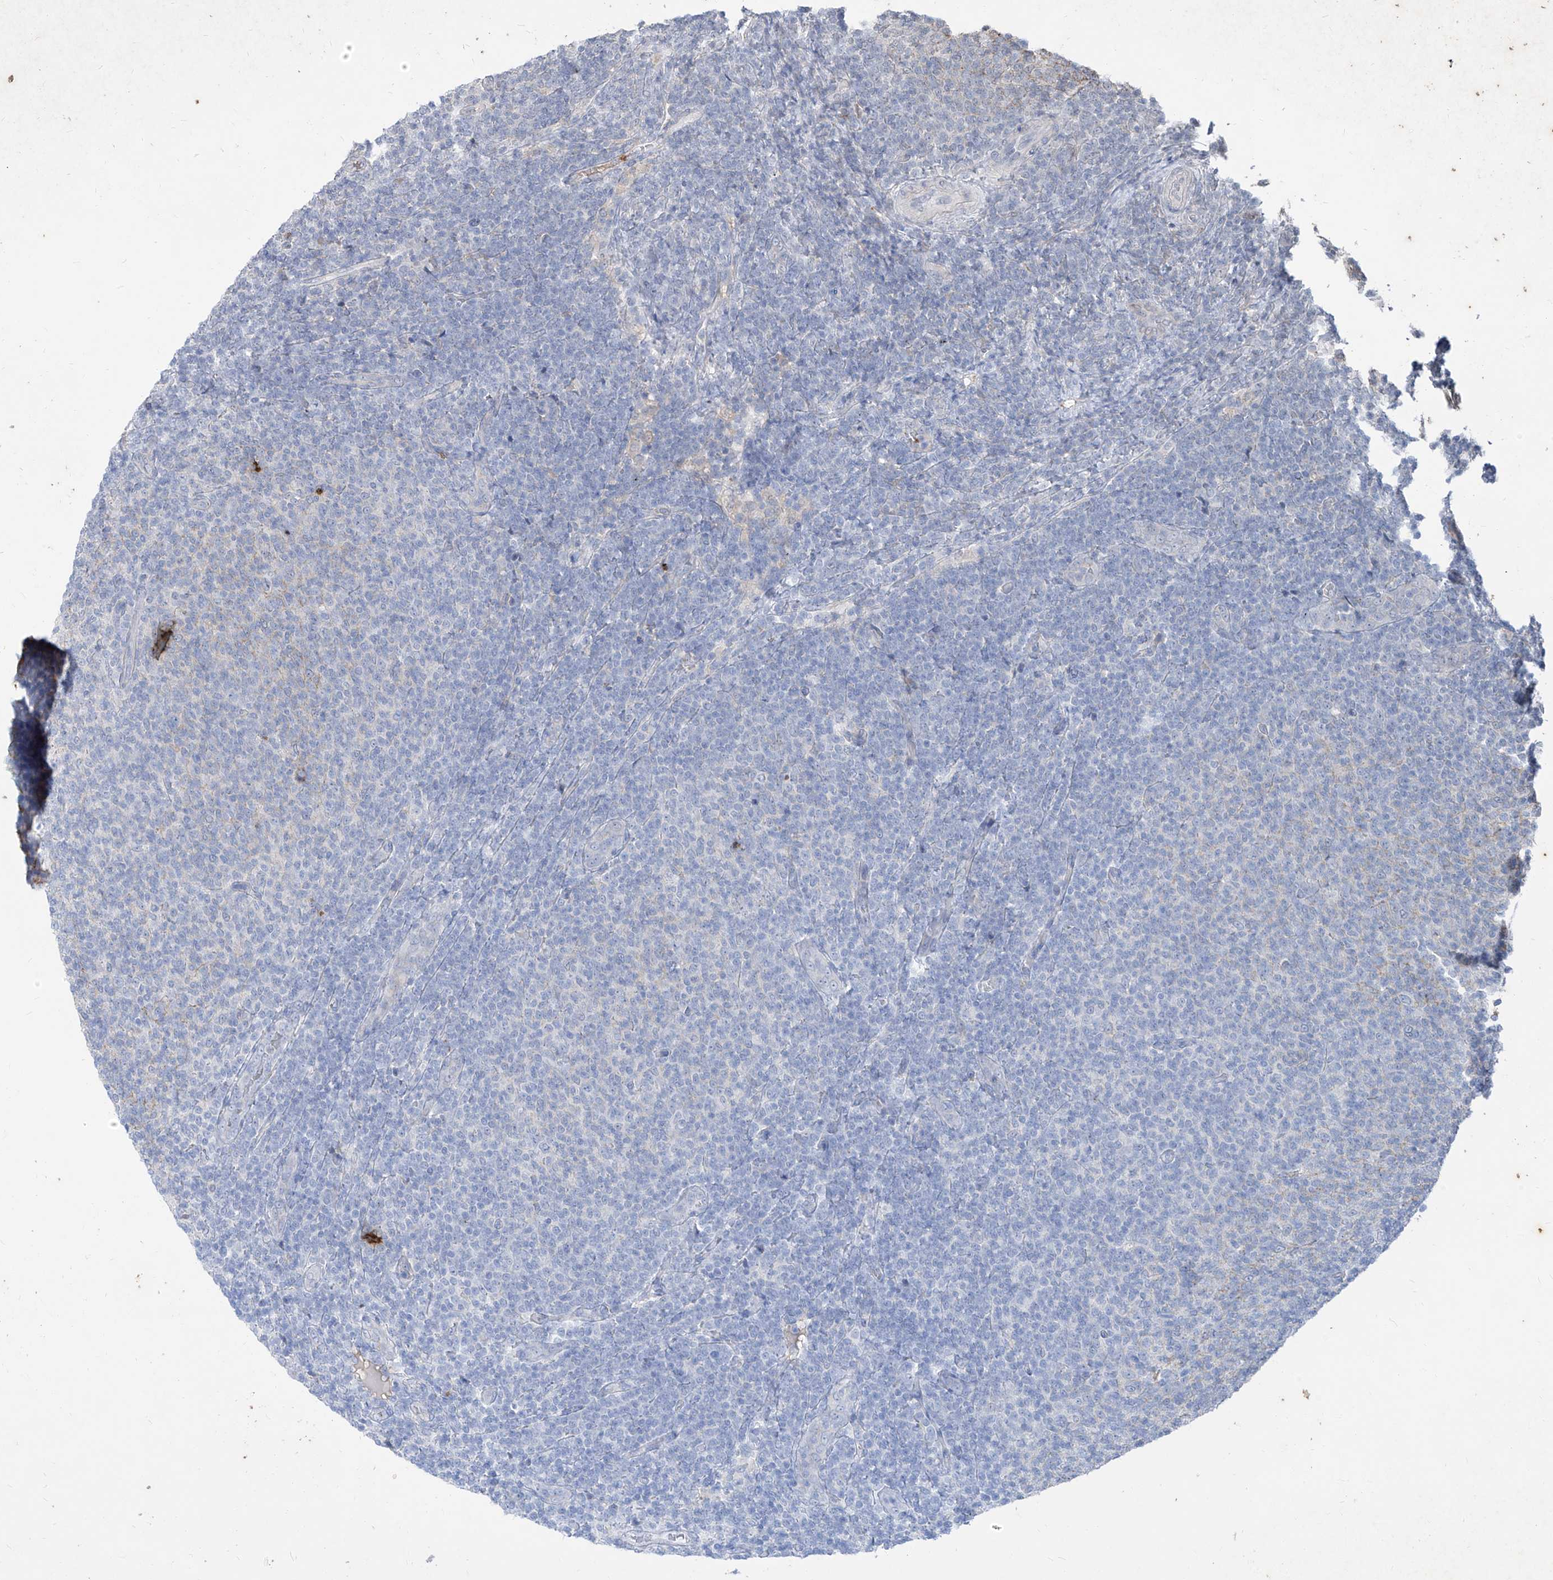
{"staining": {"intensity": "negative", "quantity": "none", "location": "none"}, "tissue": "lymphoma", "cell_type": "Tumor cells", "image_type": "cancer", "snomed": [{"axis": "morphology", "description": "Malignant lymphoma, non-Hodgkin's type, Low grade"}, {"axis": "topography", "description": "Lymph node"}], "caption": "An IHC image of low-grade malignant lymphoma, non-Hodgkin's type is shown. There is no staining in tumor cells of low-grade malignant lymphoma, non-Hodgkin's type.", "gene": "C4A", "patient": {"sex": "male", "age": 66}}